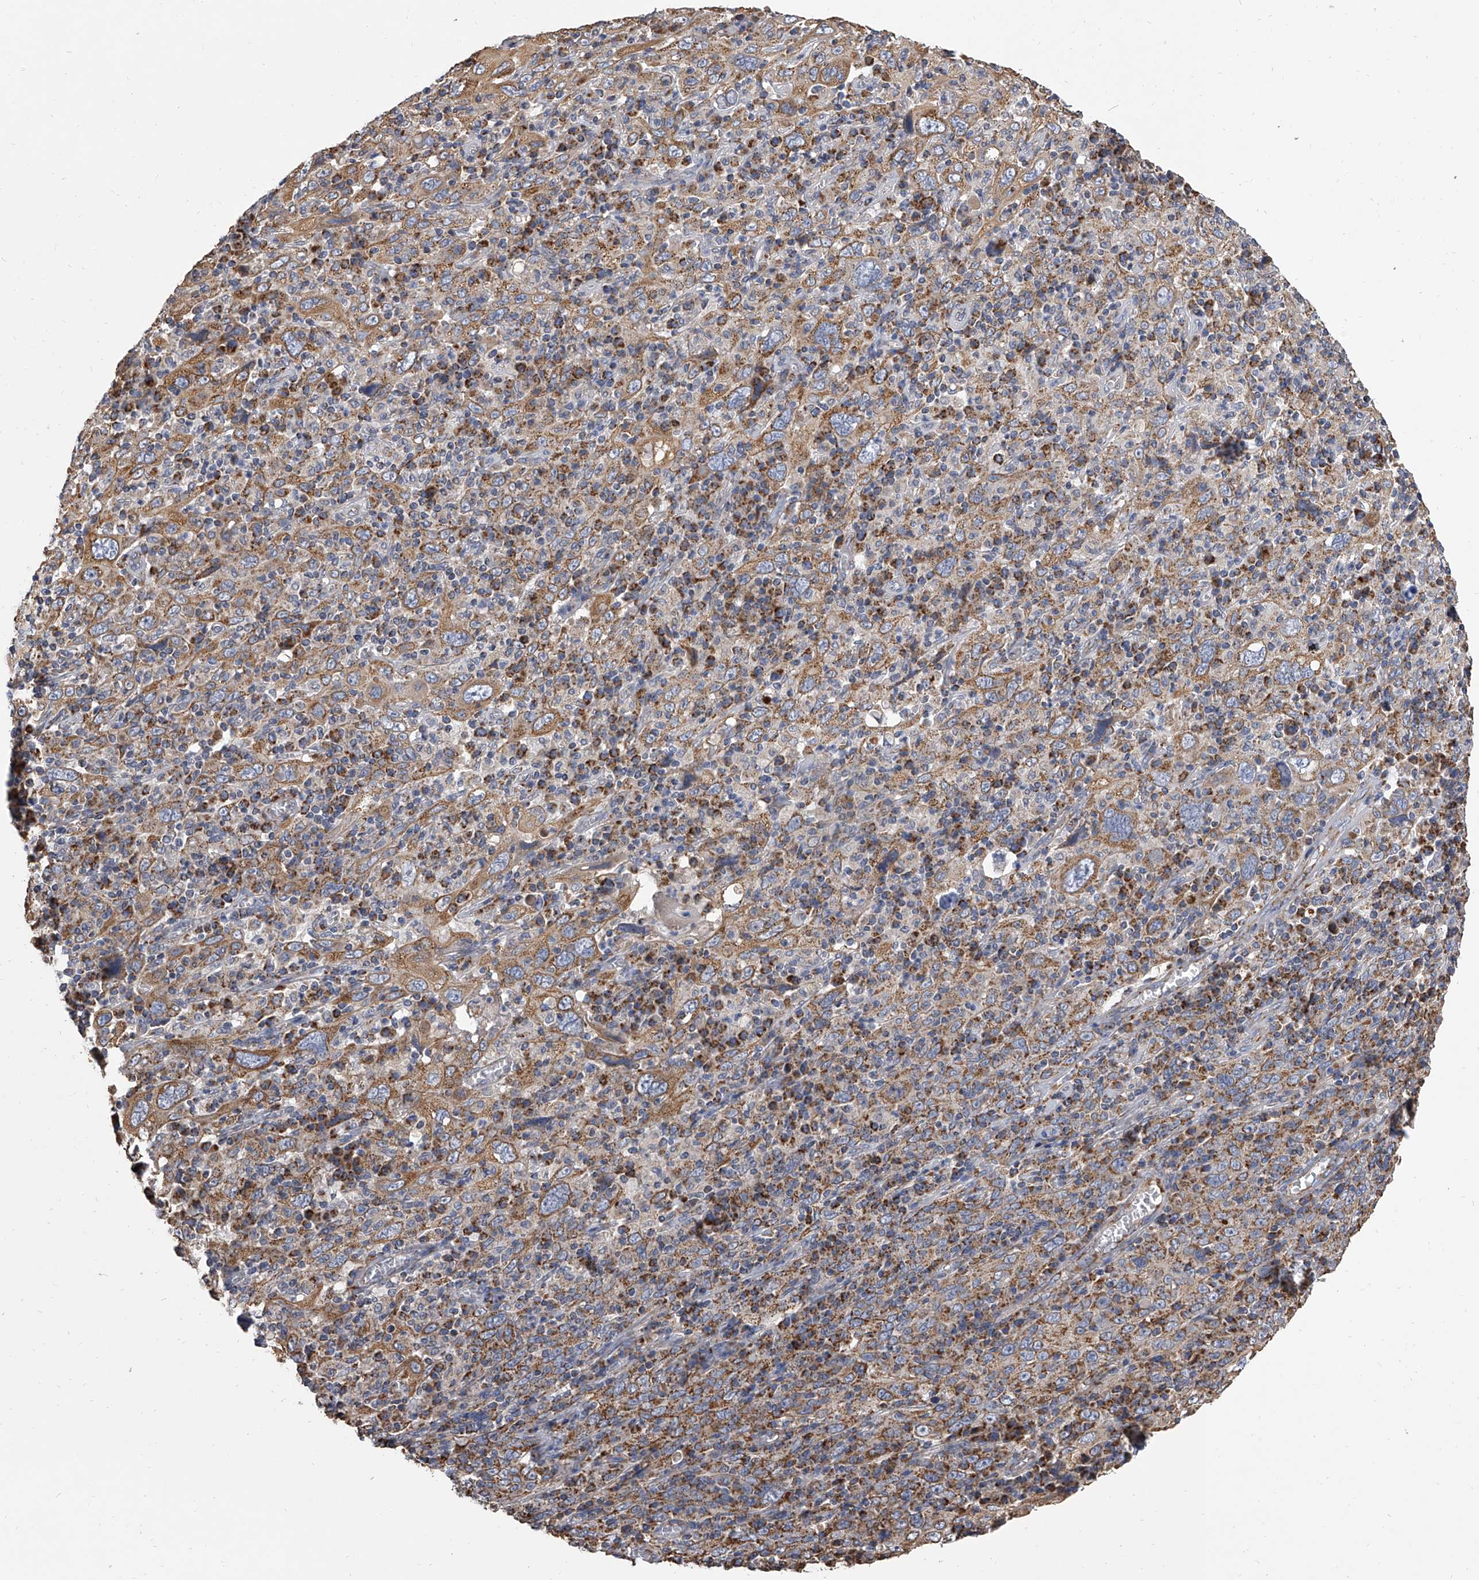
{"staining": {"intensity": "moderate", "quantity": ">75%", "location": "cytoplasmic/membranous"}, "tissue": "cervical cancer", "cell_type": "Tumor cells", "image_type": "cancer", "snomed": [{"axis": "morphology", "description": "Squamous cell carcinoma, NOS"}, {"axis": "topography", "description": "Cervix"}], "caption": "Immunohistochemistry (IHC) of cervical cancer (squamous cell carcinoma) demonstrates medium levels of moderate cytoplasmic/membranous staining in about >75% of tumor cells. The staining was performed using DAB to visualize the protein expression in brown, while the nuclei were stained in blue with hematoxylin (Magnification: 20x).", "gene": "MRPL28", "patient": {"sex": "female", "age": 46}}